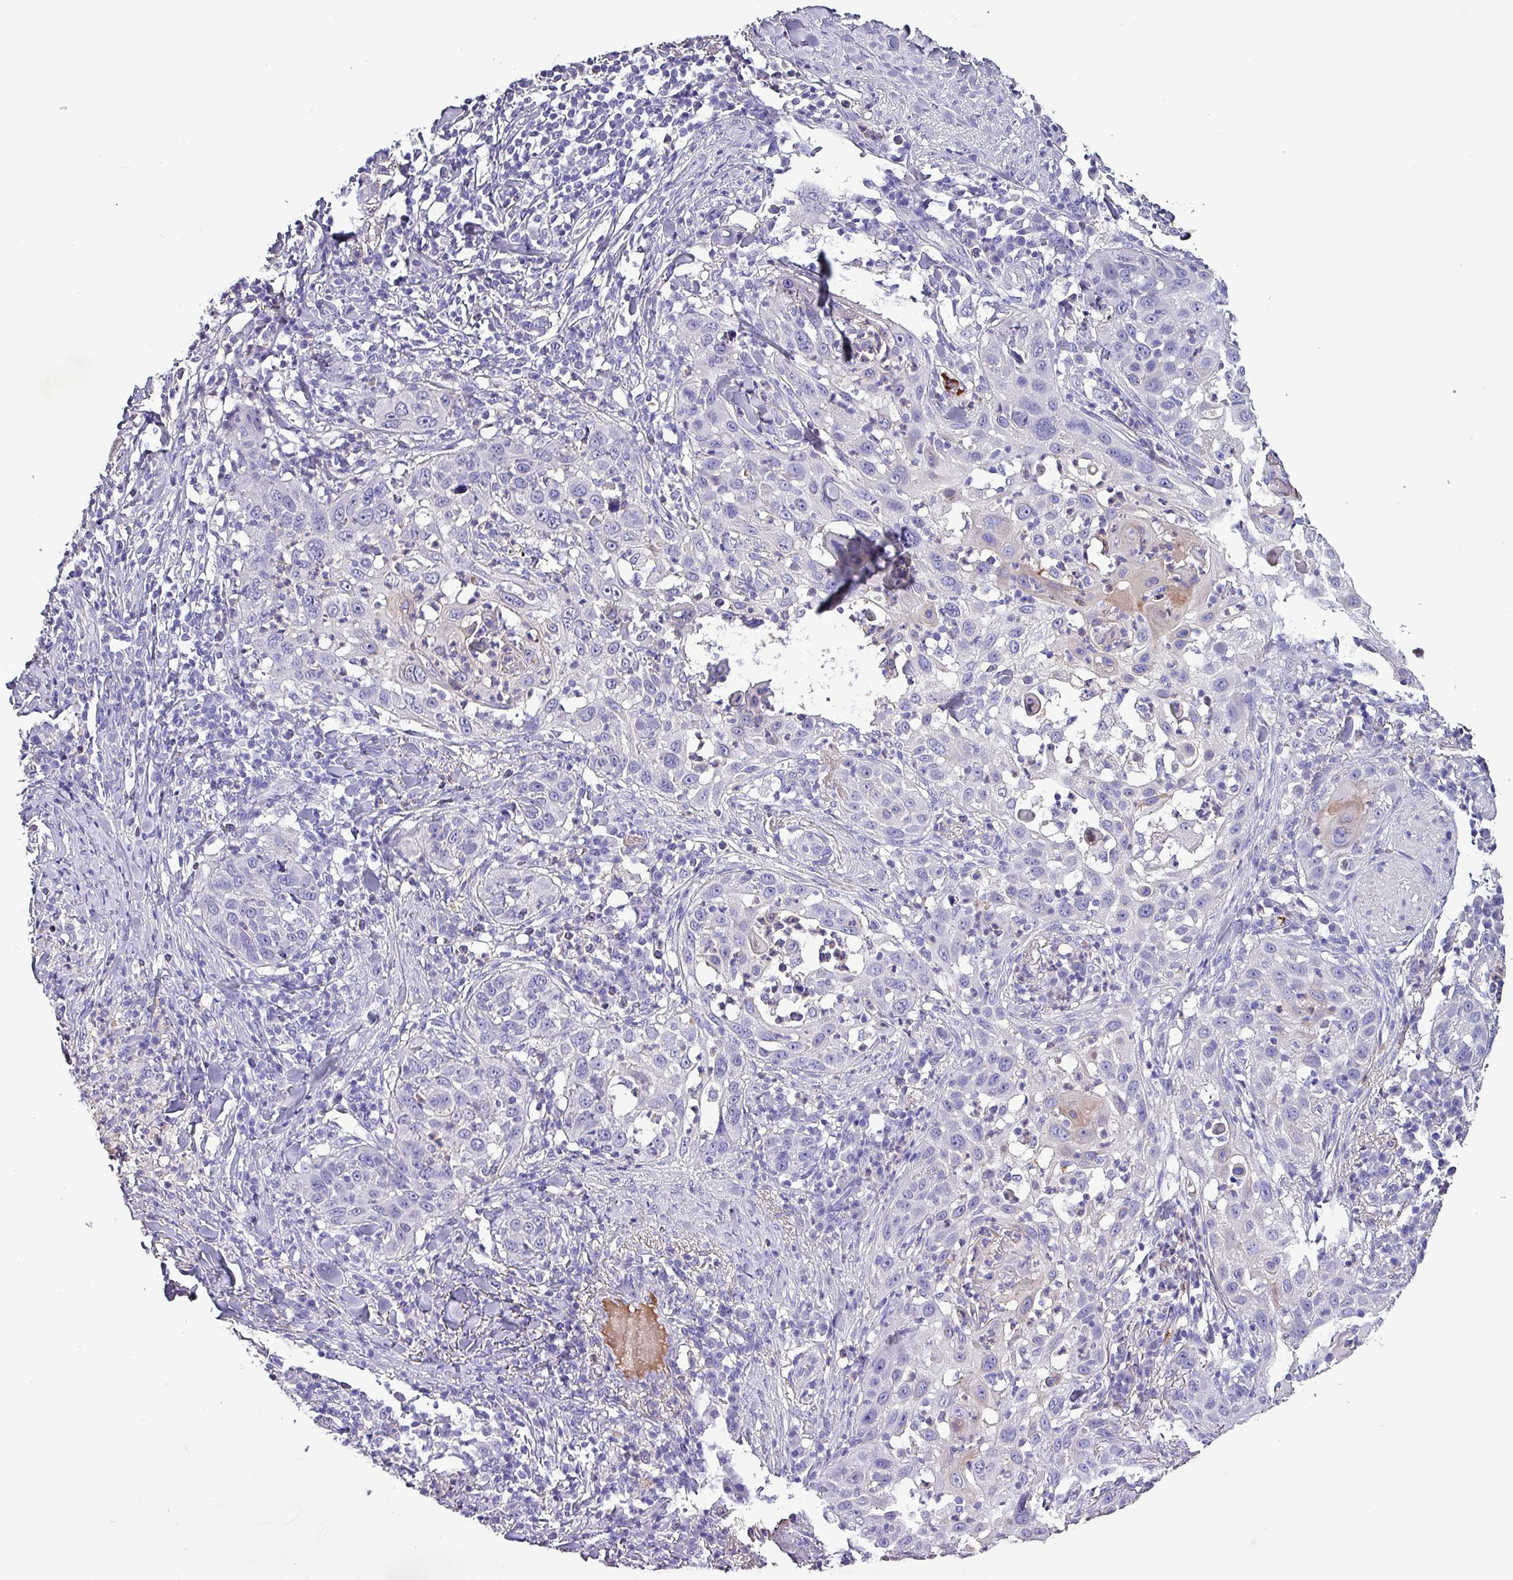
{"staining": {"intensity": "moderate", "quantity": "<25%", "location": "cytoplasmic/membranous"}, "tissue": "skin cancer", "cell_type": "Tumor cells", "image_type": "cancer", "snomed": [{"axis": "morphology", "description": "Squamous cell carcinoma, NOS"}, {"axis": "topography", "description": "Skin"}], "caption": "A photomicrograph of human skin squamous cell carcinoma stained for a protein displays moderate cytoplasmic/membranous brown staining in tumor cells.", "gene": "HP", "patient": {"sex": "female", "age": 44}}